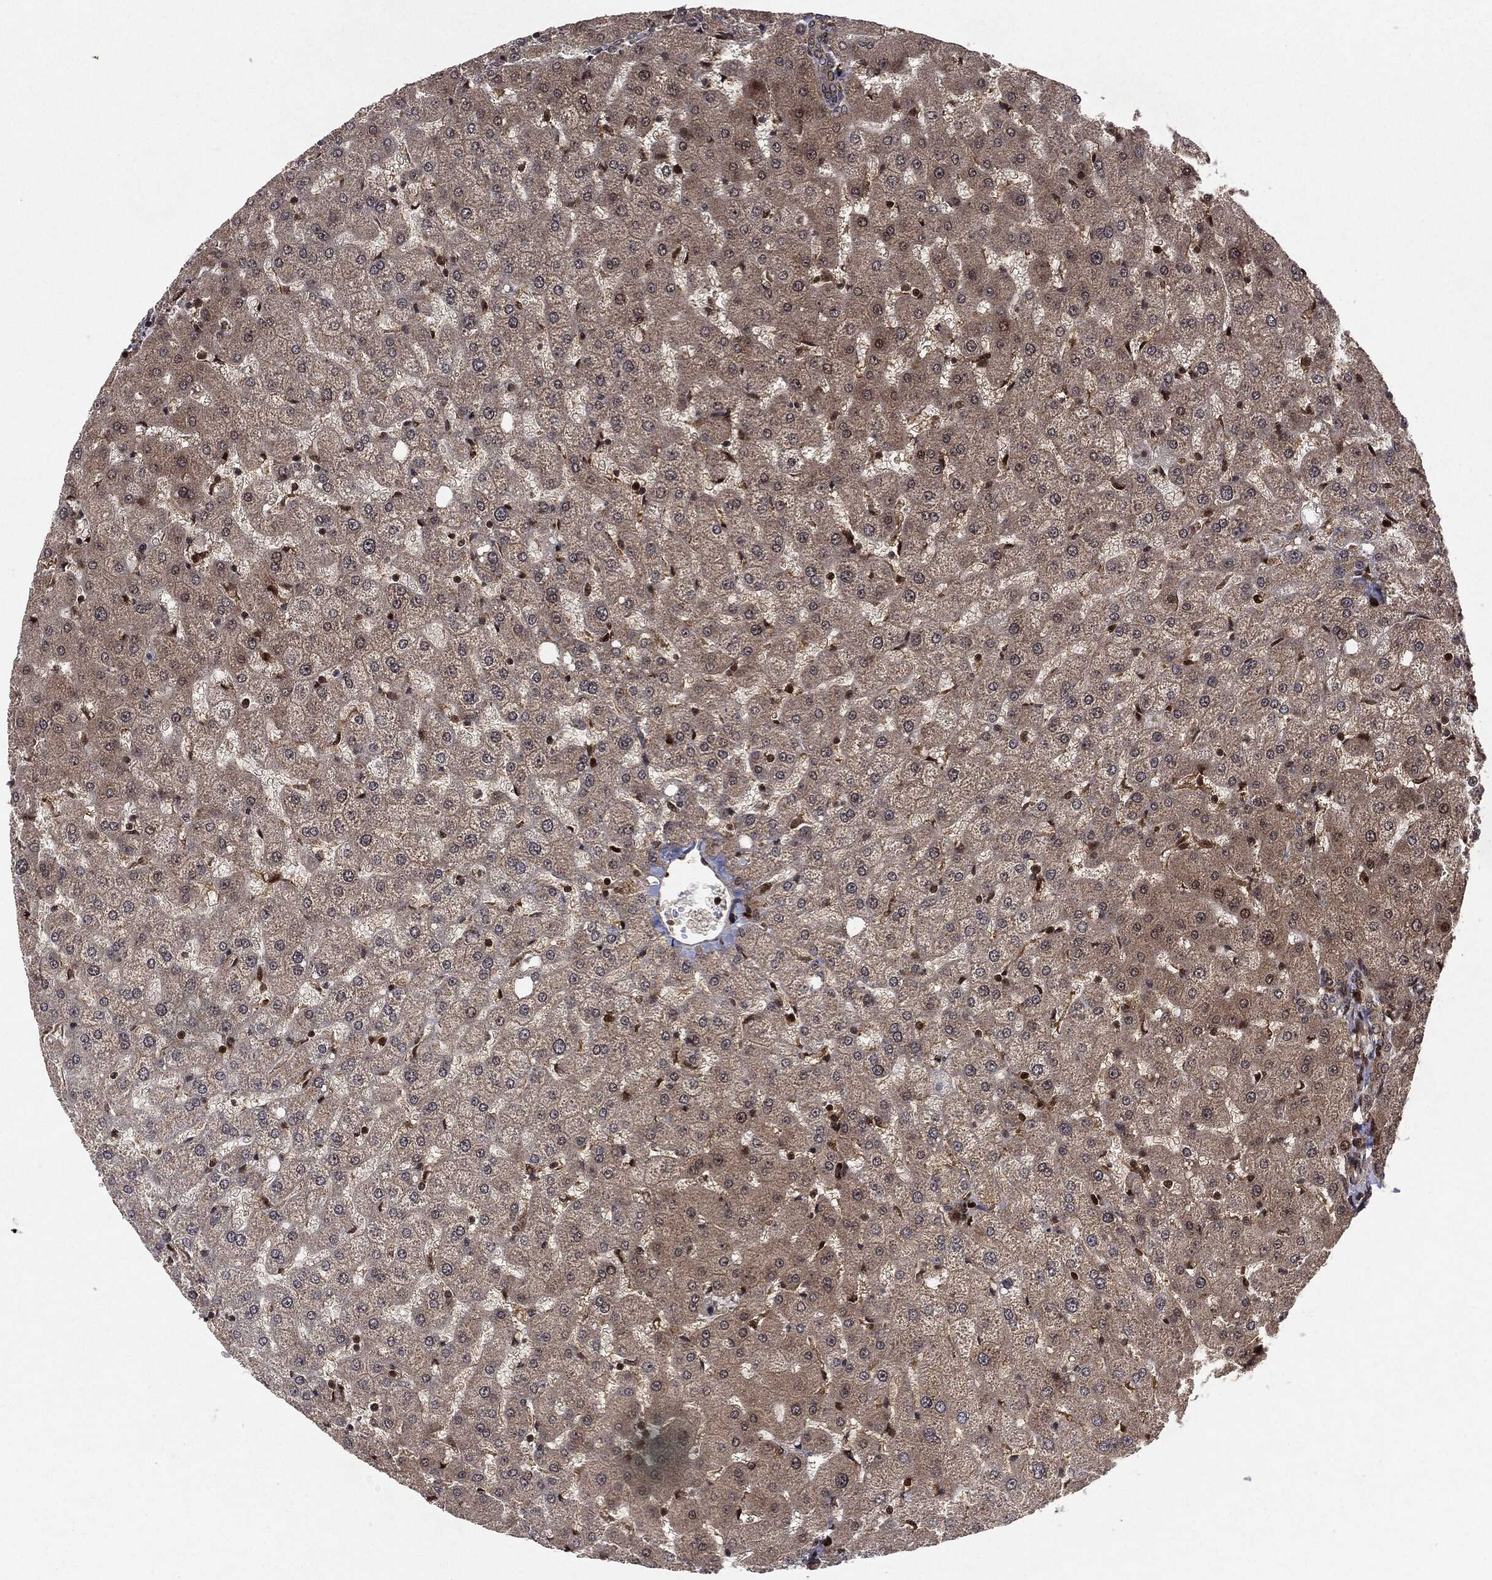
{"staining": {"intensity": "negative", "quantity": "none", "location": "none"}, "tissue": "liver", "cell_type": "Cholangiocytes", "image_type": "normal", "snomed": [{"axis": "morphology", "description": "Normal tissue, NOS"}, {"axis": "topography", "description": "Liver"}], "caption": "Image shows no protein positivity in cholangiocytes of unremarkable liver. (DAB (3,3'-diaminobenzidine) immunohistochemistry (IHC) with hematoxylin counter stain).", "gene": "OTUB1", "patient": {"sex": "female", "age": 50}}